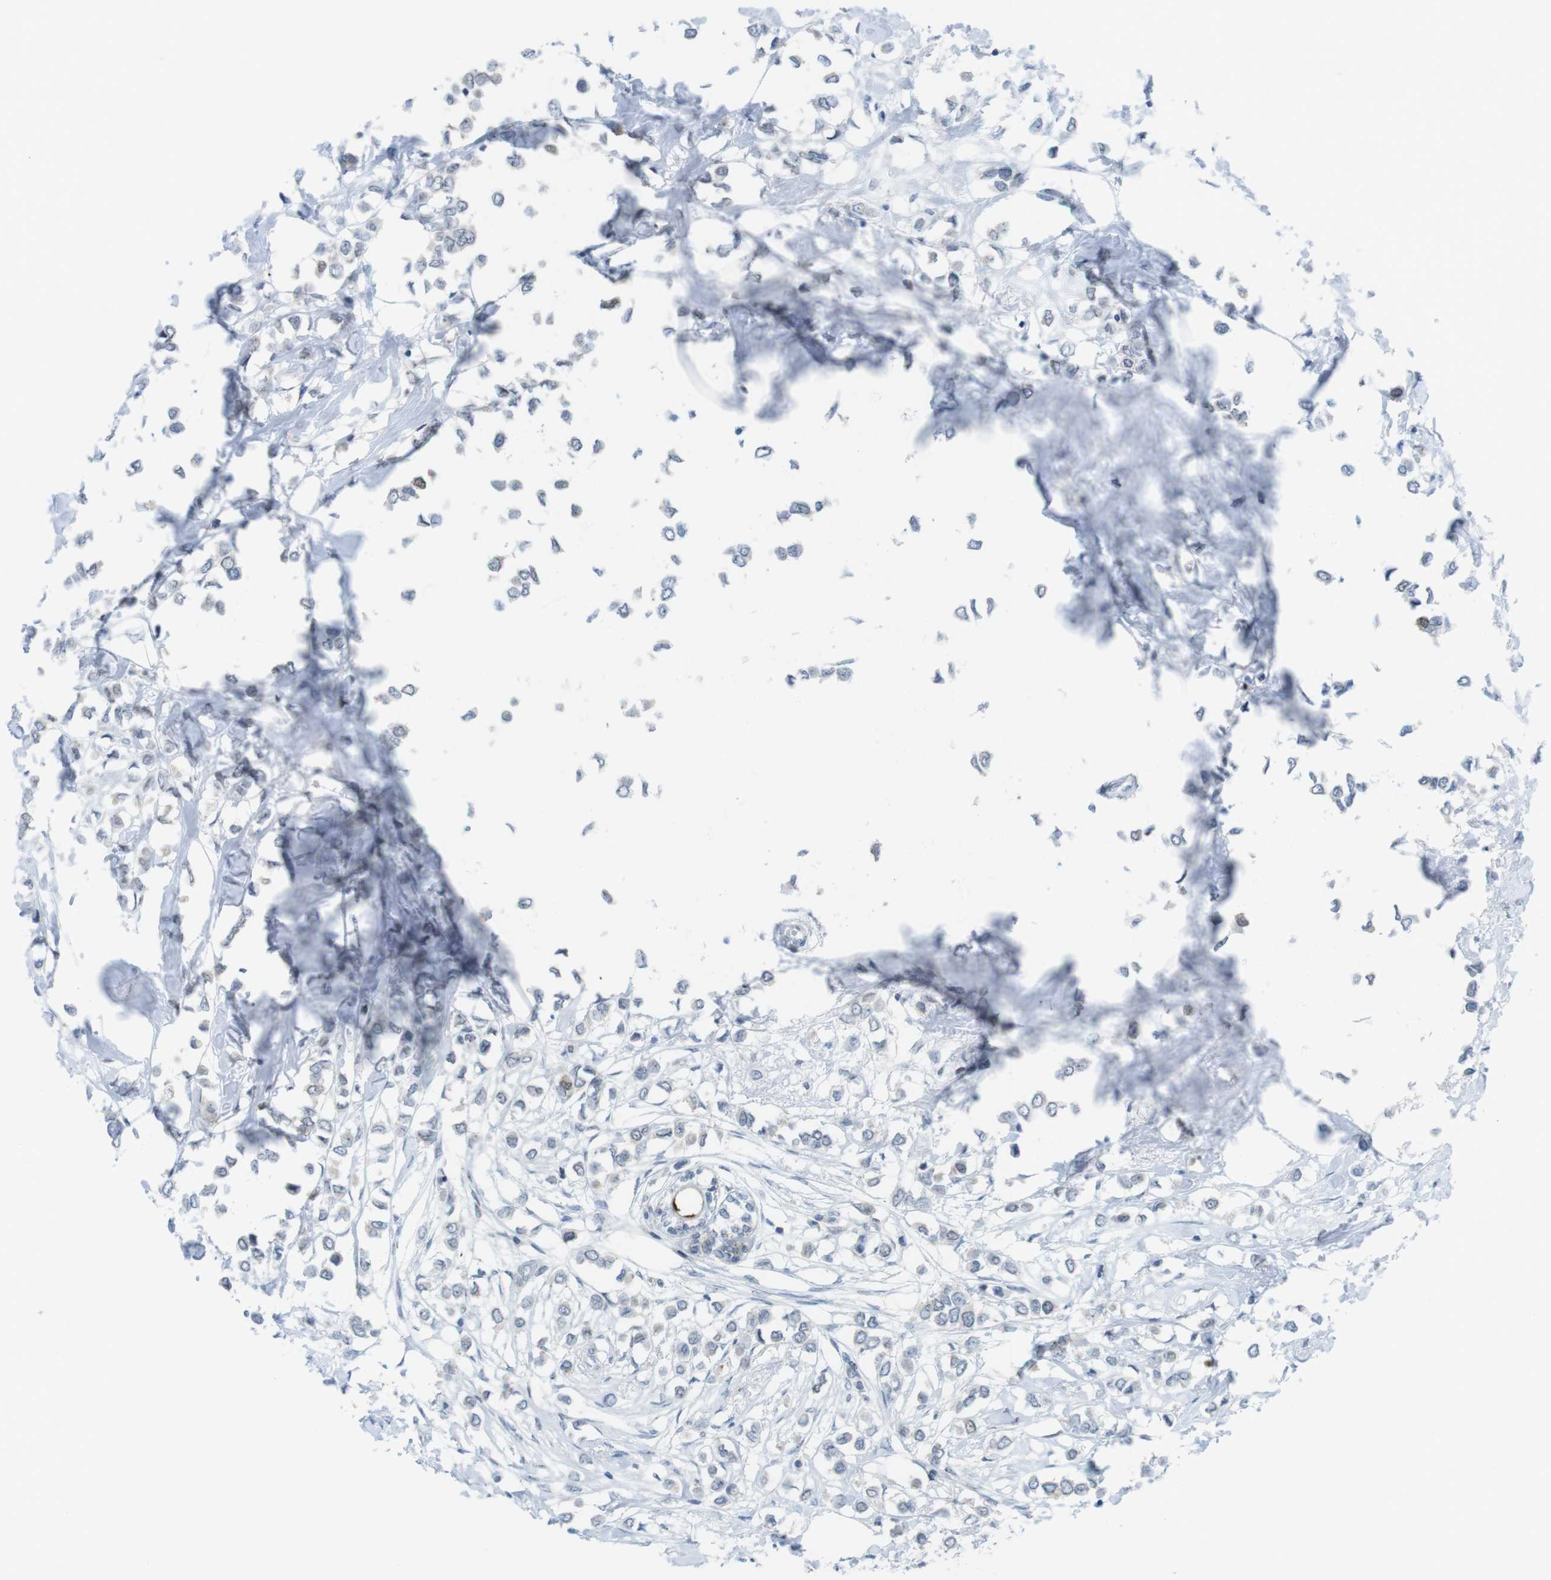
{"staining": {"intensity": "negative", "quantity": "none", "location": "none"}, "tissue": "breast cancer", "cell_type": "Tumor cells", "image_type": "cancer", "snomed": [{"axis": "morphology", "description": "Lobular carcinoma"}, {"axis": "topography", "description": "Breast"}], "caption": "Photomicrograph shows no protein staining in tumor cells of breast cancer tissue.", "gene": "UBB", "patient": {"sex": "female", "age": 51}}